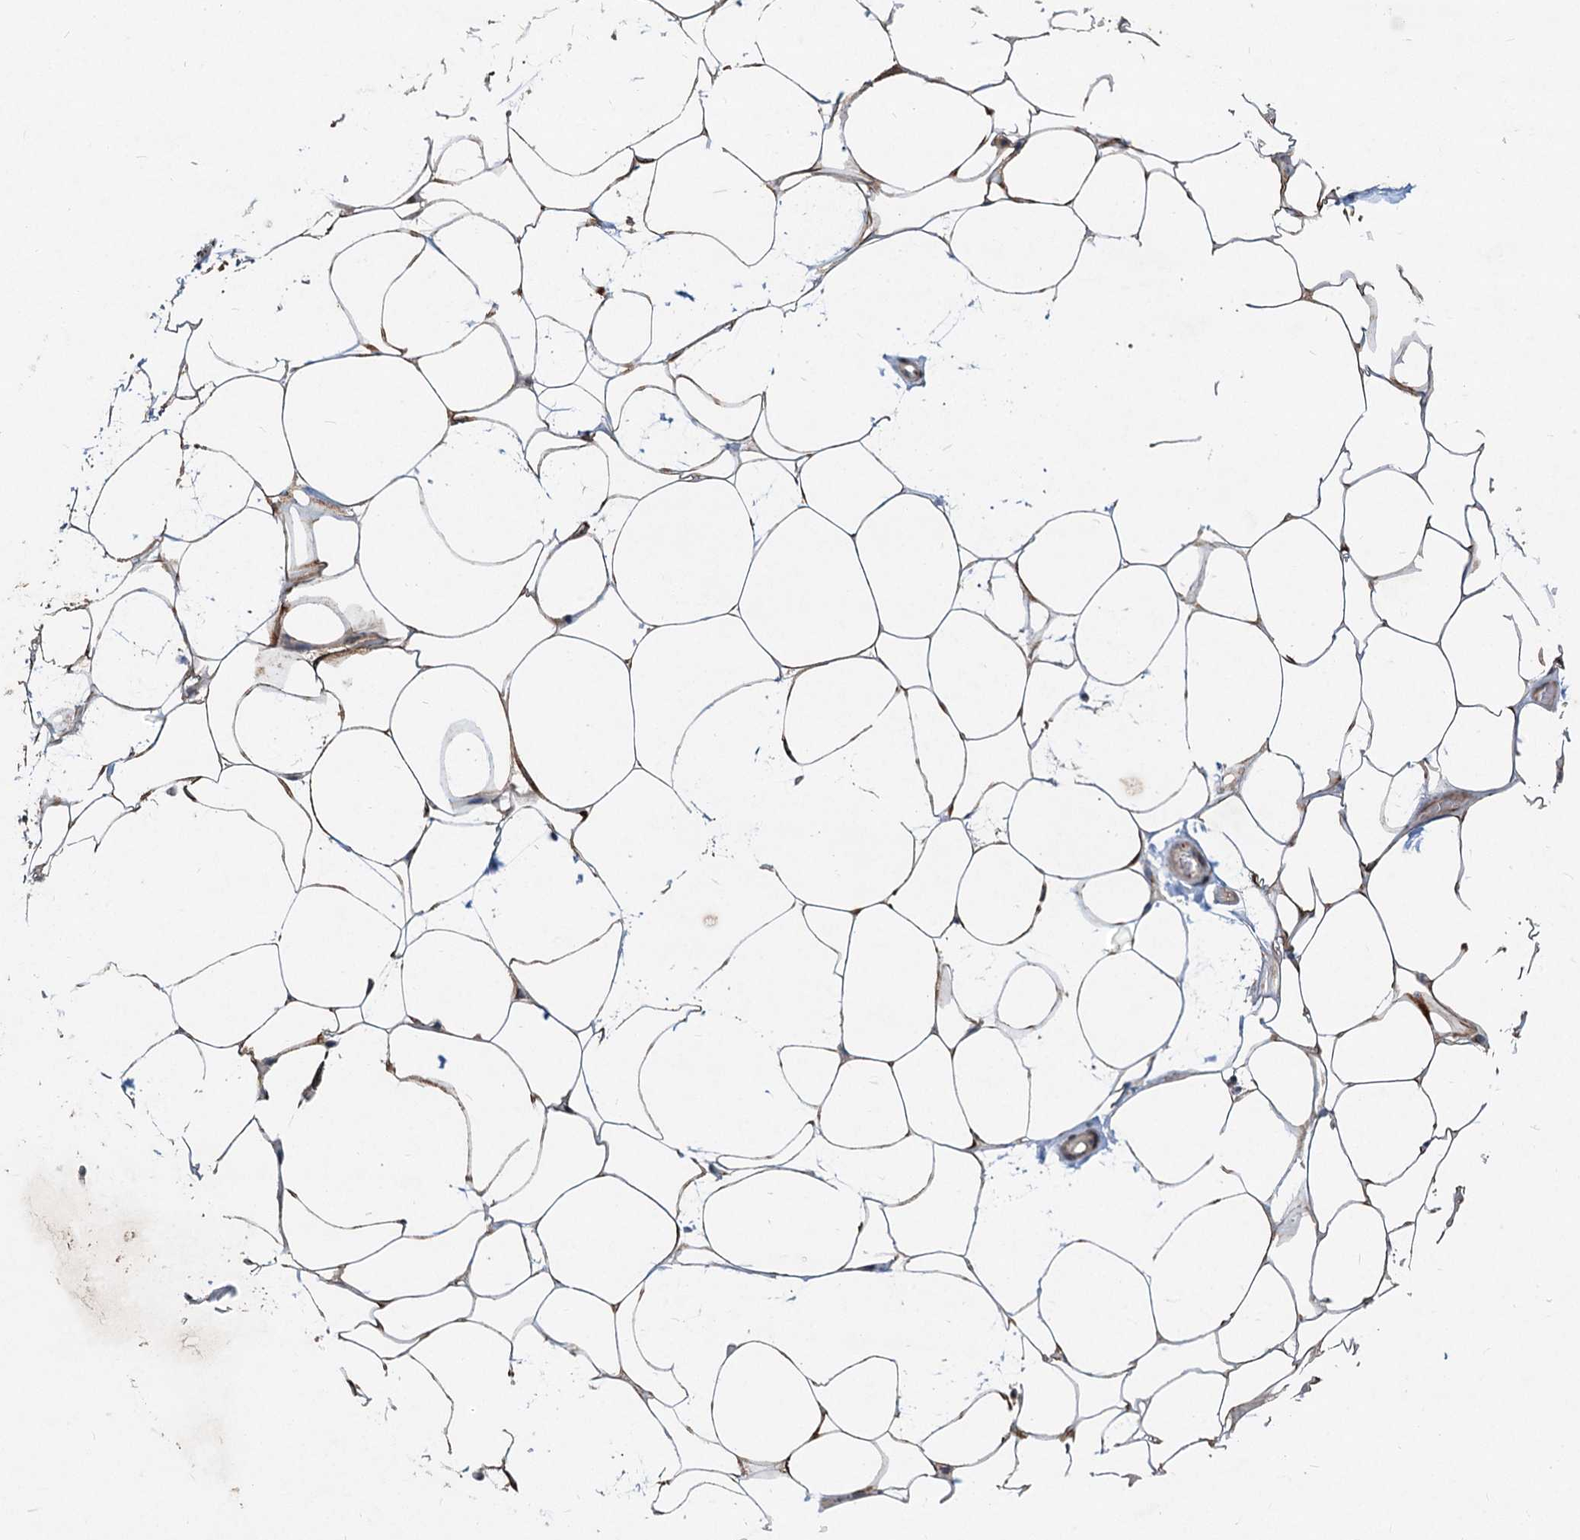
{"staining": {"intensity": "moderate", "quantity": ">75%", "location": "cytoplasmic/membranous"}, "tissue": "adipose tissue", "cell_type": "Adipocytes", "image_type": "normal", "snomed": [{"axis": "morphology", "description": "Normal tissue, NOS"}, {"axis": "topography", "description": "Breast"}], "caption": "This photomicrograph shows unremarkable adipose tissue stained with immunohistochemistry to label a protein in brown. The cytoplasmic/membranous of adipocytes show moderate positivity for the protein. Nuclei are counter-stained blue.", "gene": "CEP68", "patient": {"sex": "female", "age": 26}}